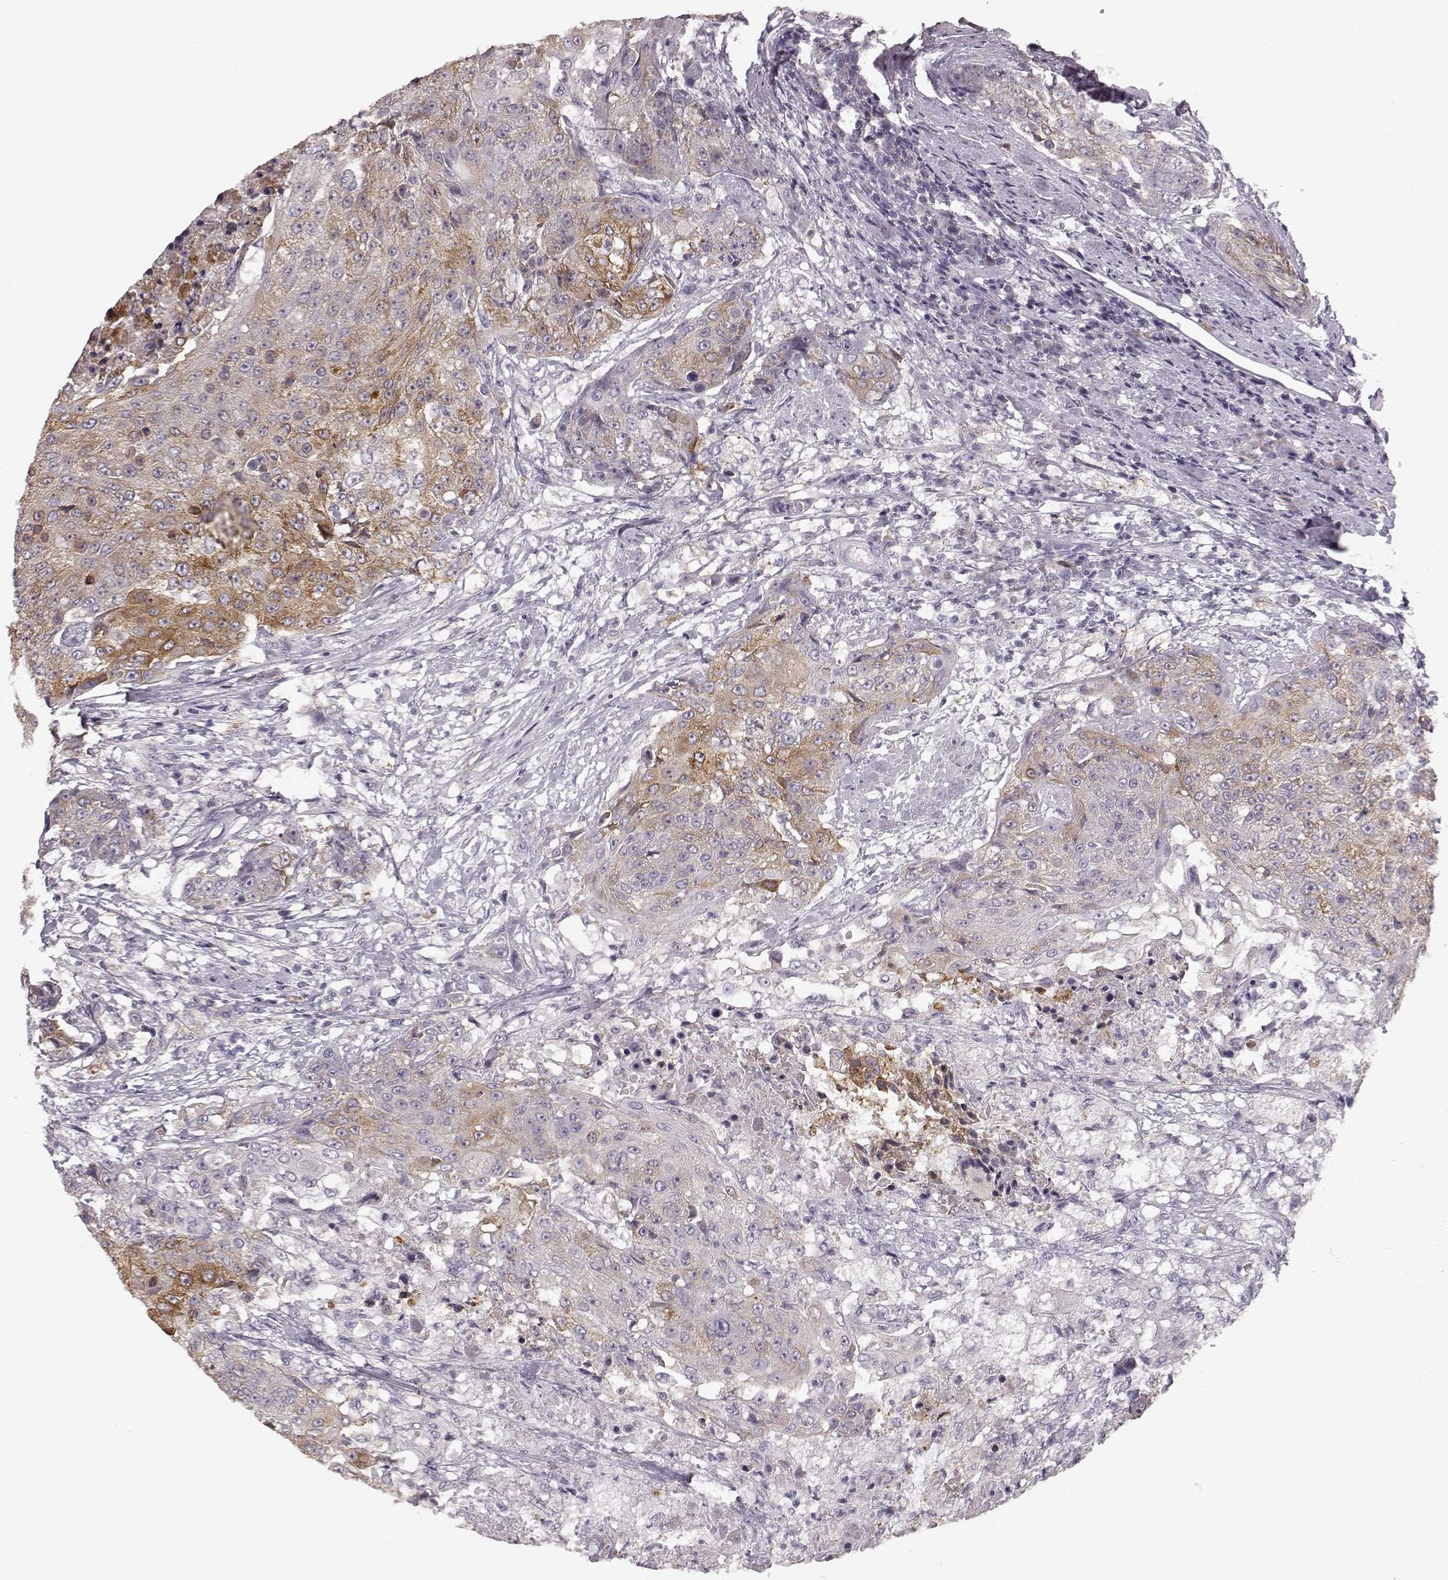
{"staining": {"intensity": "moderate", "quantity": ">75%", "location": "cytoplasmic/membranous"}, "tissue": "urothelial cancer", "cell_type": "Tumor cells", "image_type": "cancer", "snomed": [{"axis": "morphology", "description": "Urothelial carcinoma, High grade"}, {"axis": "topography", "description": "Urinary bladder"}], "caption": "Urothelial cancer stained with a protein marker exhibits moderate staining in tumor cells.", "gene": "GHR", "patient": {"sex": "female", "age": 63}}